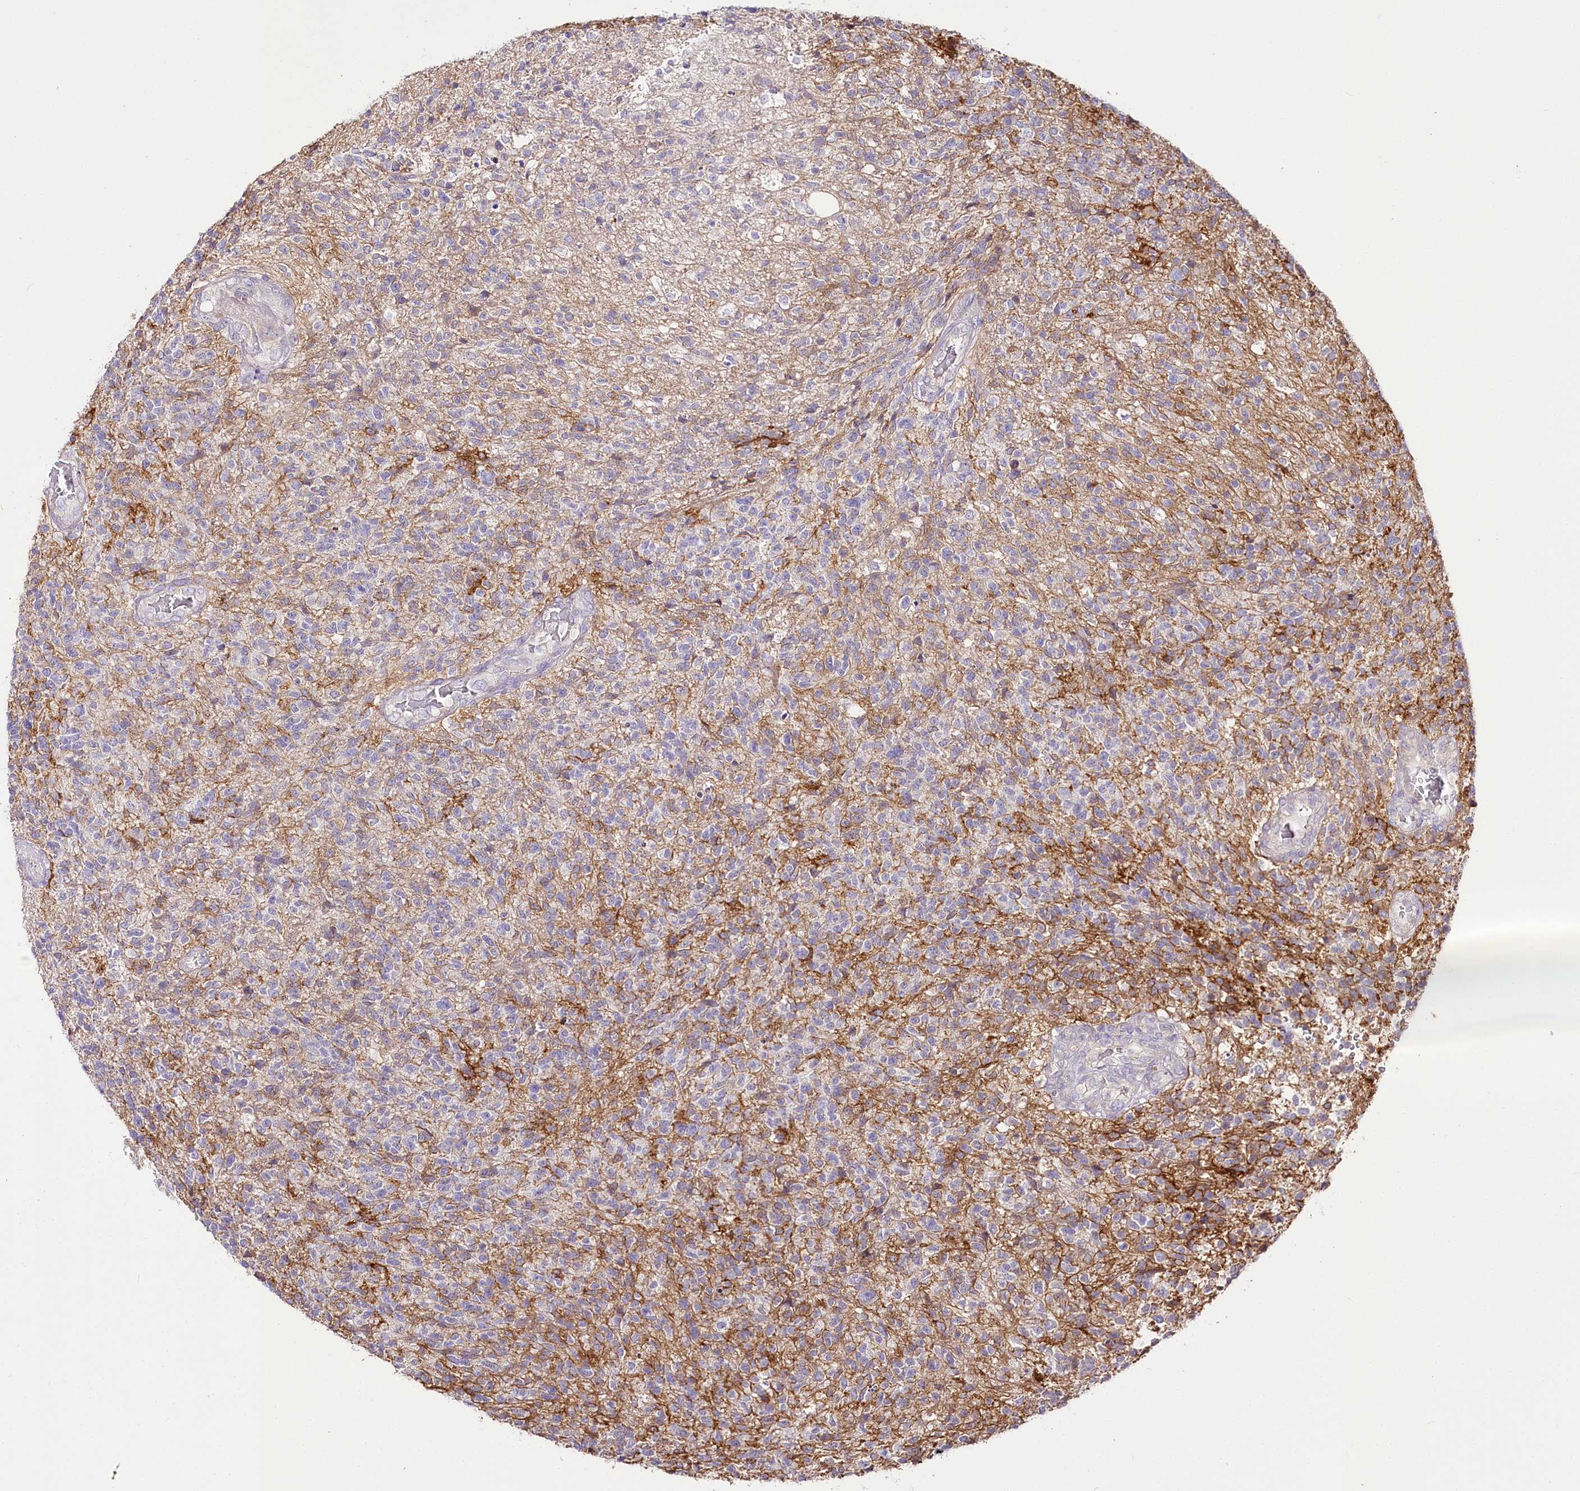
{"staining": {"intensity": "negative", "quantity": "none", "location": "none"}, "tissue": "glioma", "cell_type": "Tumor cells", "image_type": "cancer", "snomed": [{"axis": "morphology", "description": "Glioma, malignant, High grade"}, {"axis": "topography", "description": "Brain"}], "caption": "An image of high-grade glioma (malignant) stained for a protein reveals no brown staining in tumor cells.", "gene": "ZNF226", "patient": {"sex": "male", "age": 56}}